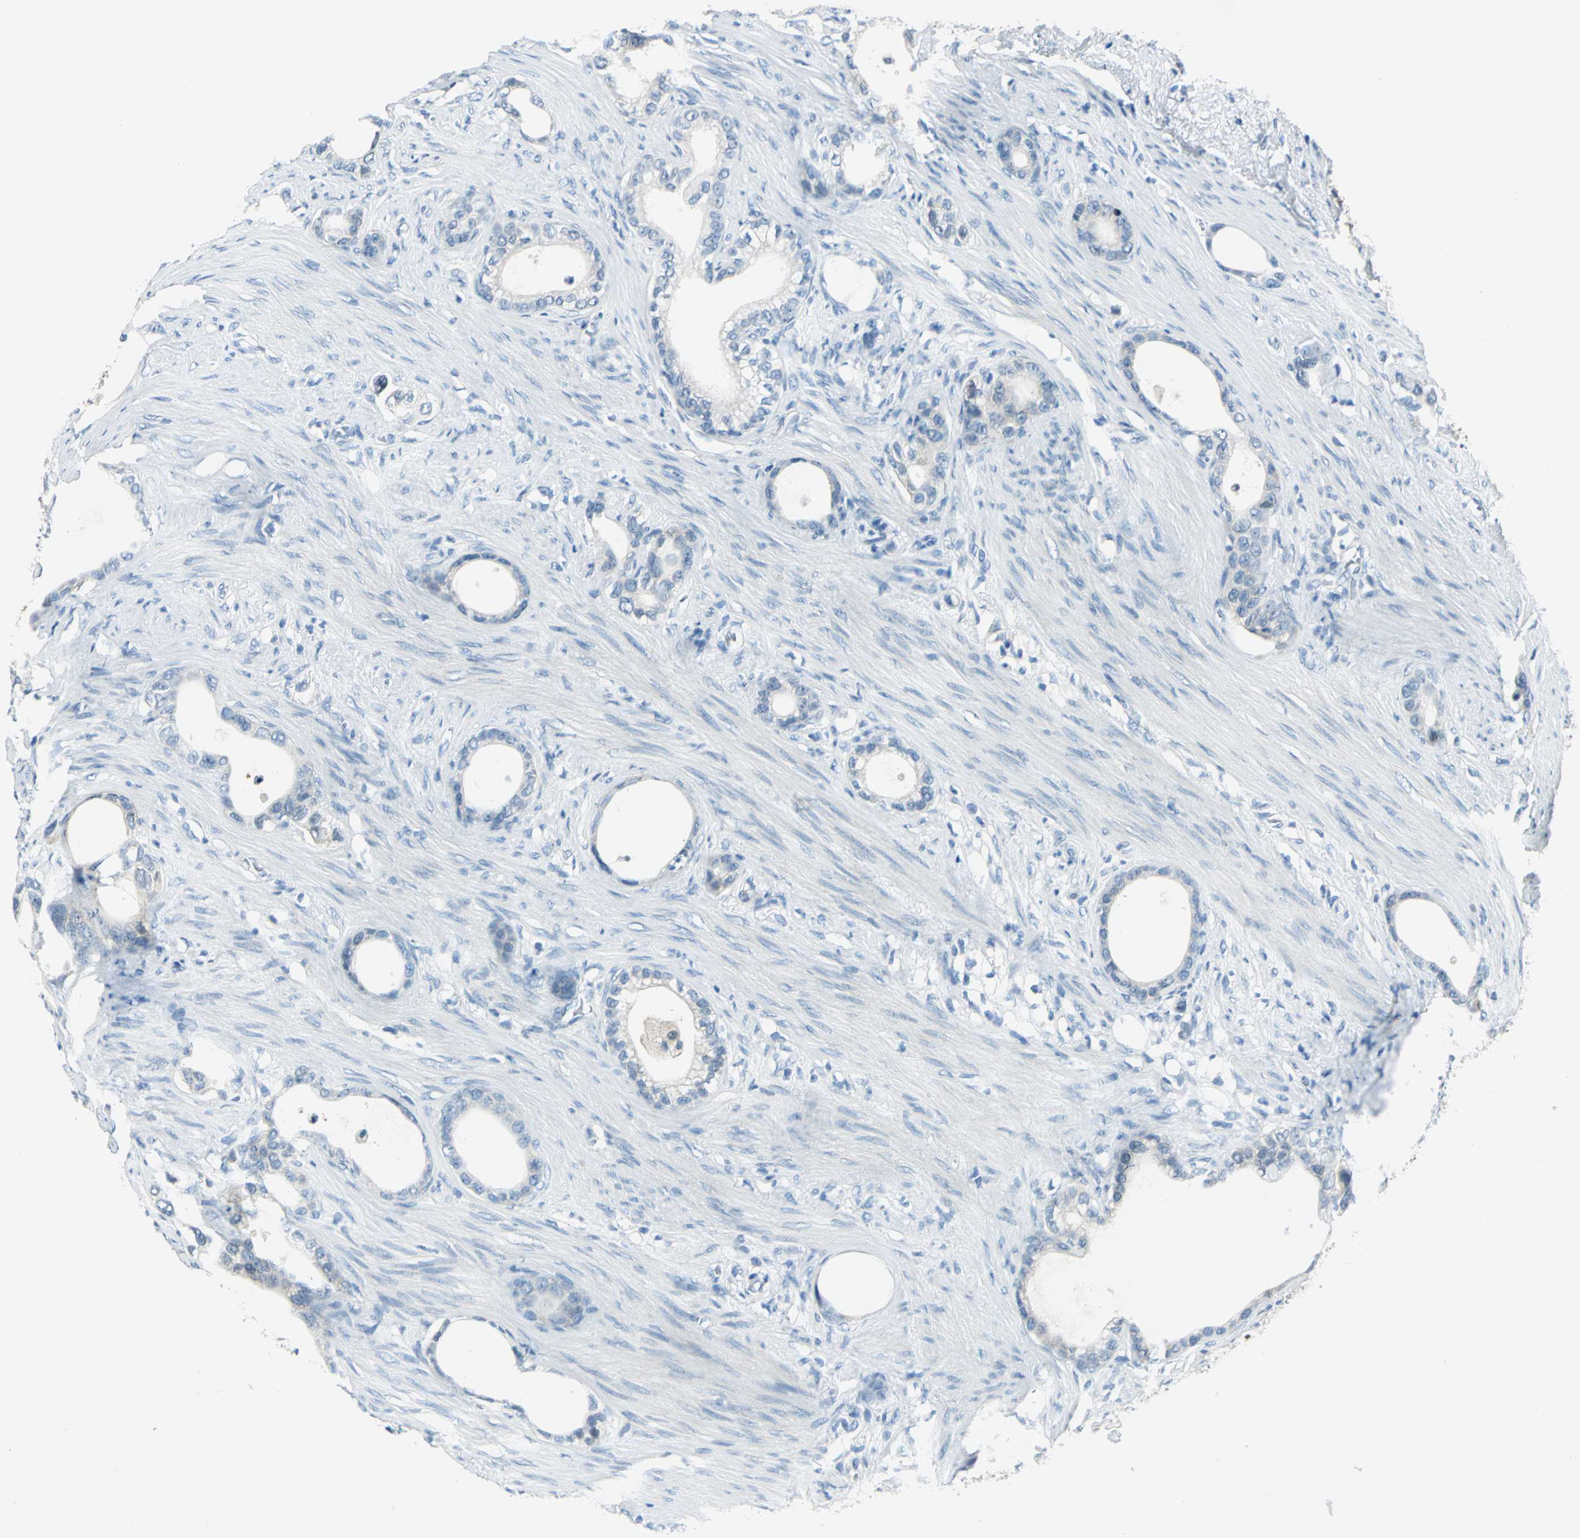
{"staining": {"intensity": "negative", "quantity": "none", "location": "none"}, "tissue": "stomach cancer", "cell_type": "Tumor cells", "image_type": "cancer", "snomed": [{"axis": "morphology", "description": "Adenocarcinoma, NOS"}, {"axis": "topography", "description": "Stomach"}], "caption": "The histopathology image demonstrates no significant staining in tumor cells of adenocarcinoma (stomach).", "gene": "ALDOA", "patient": {"sex": "female", "age": 75}}